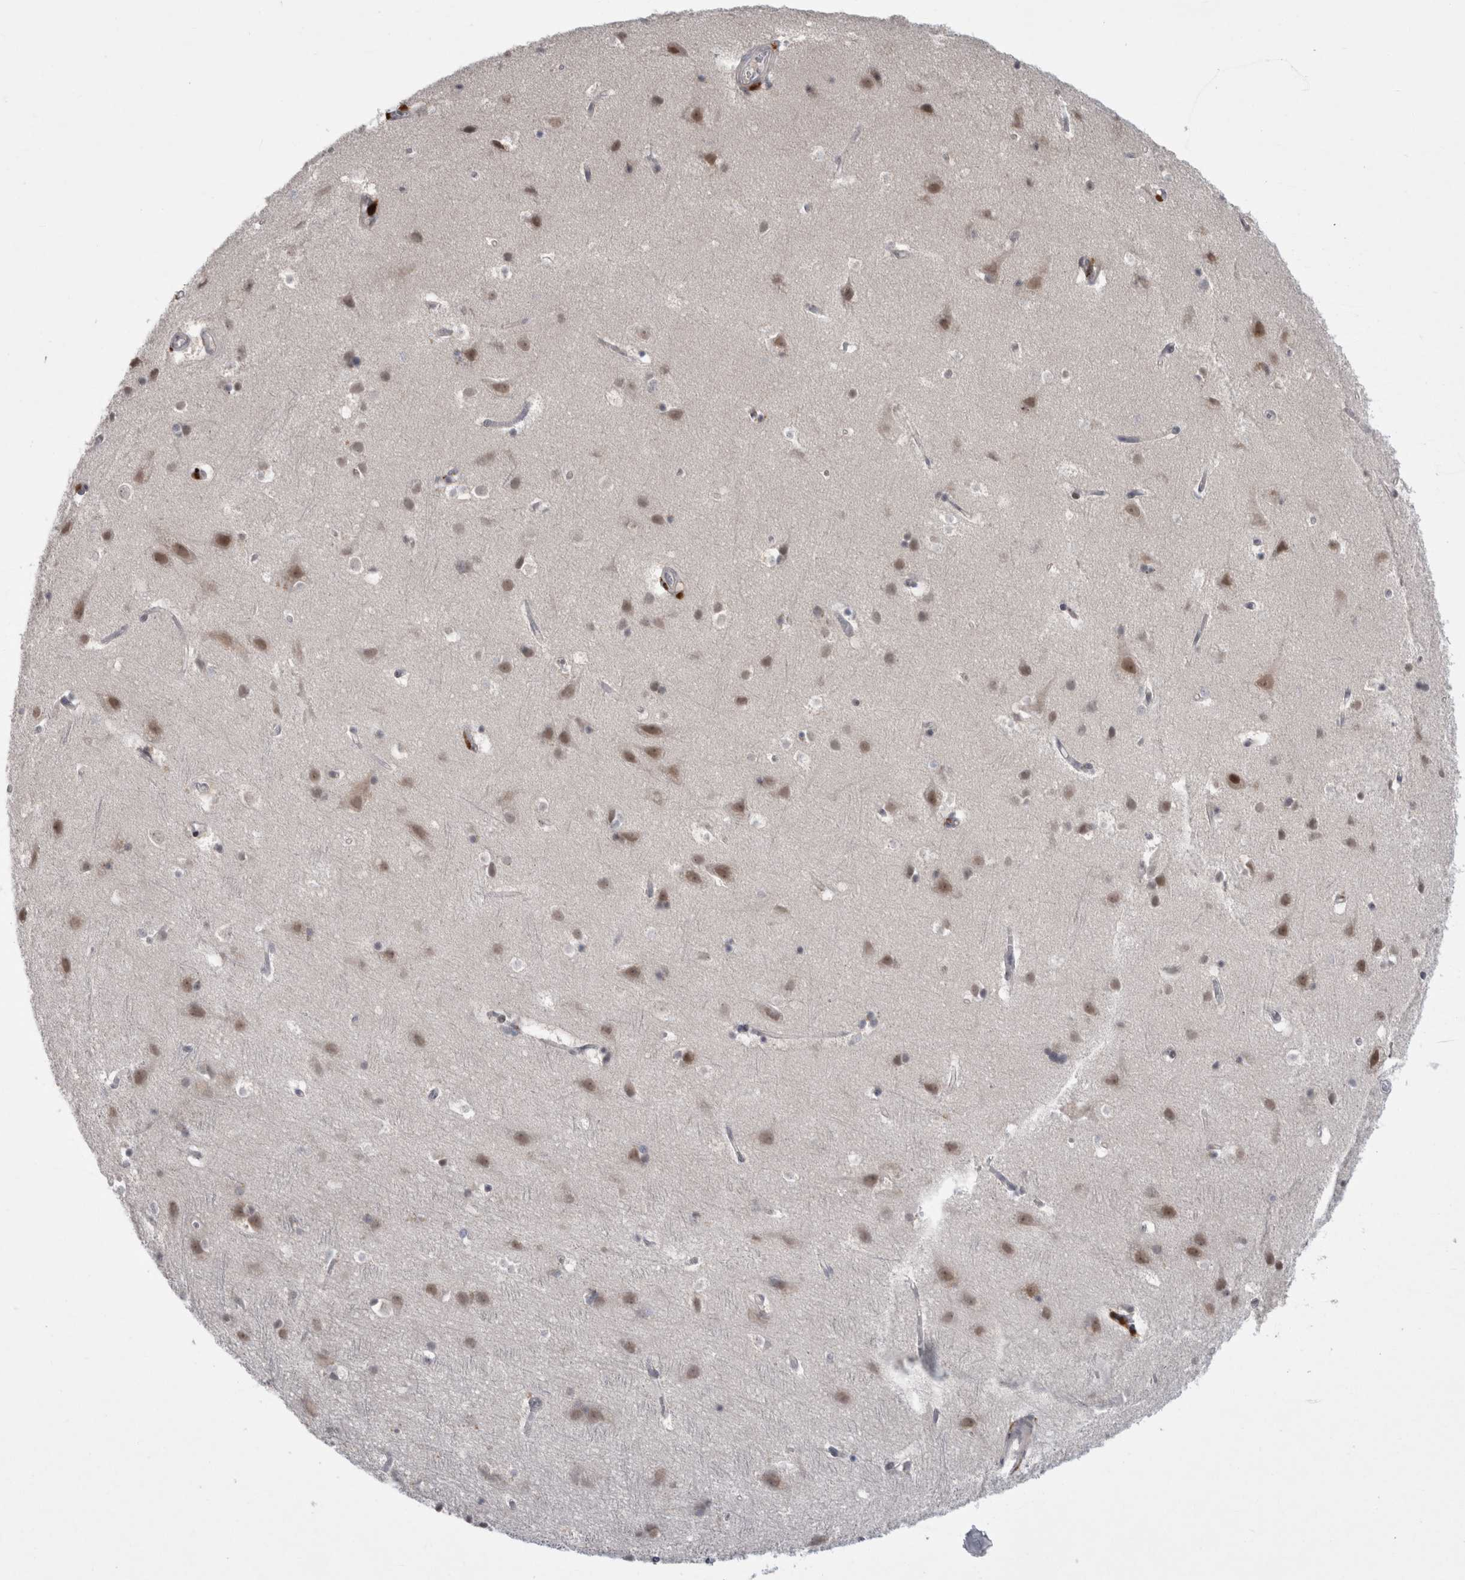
{"staining": {"intensity": "negative", "quantity": "none", "location": "none"}, "tissue": "cerebral cortex", "cell_type": "Endothelial cells", "image_type": "normal", "snomed": [{"axis": "morphology", "description": "Normal tissue, NOS"}, {"axis": "topography", "description": "Cerebral cortex"}], "caption": "Immunohistochemical staining of normal human cerebral cortex reveals no significant expression in endothelial cells. (Immunohistochemistry, brightfield microscopy, high magnification).", "gene": "MTBP", "patient": {"sex": "male", "age": 54}}